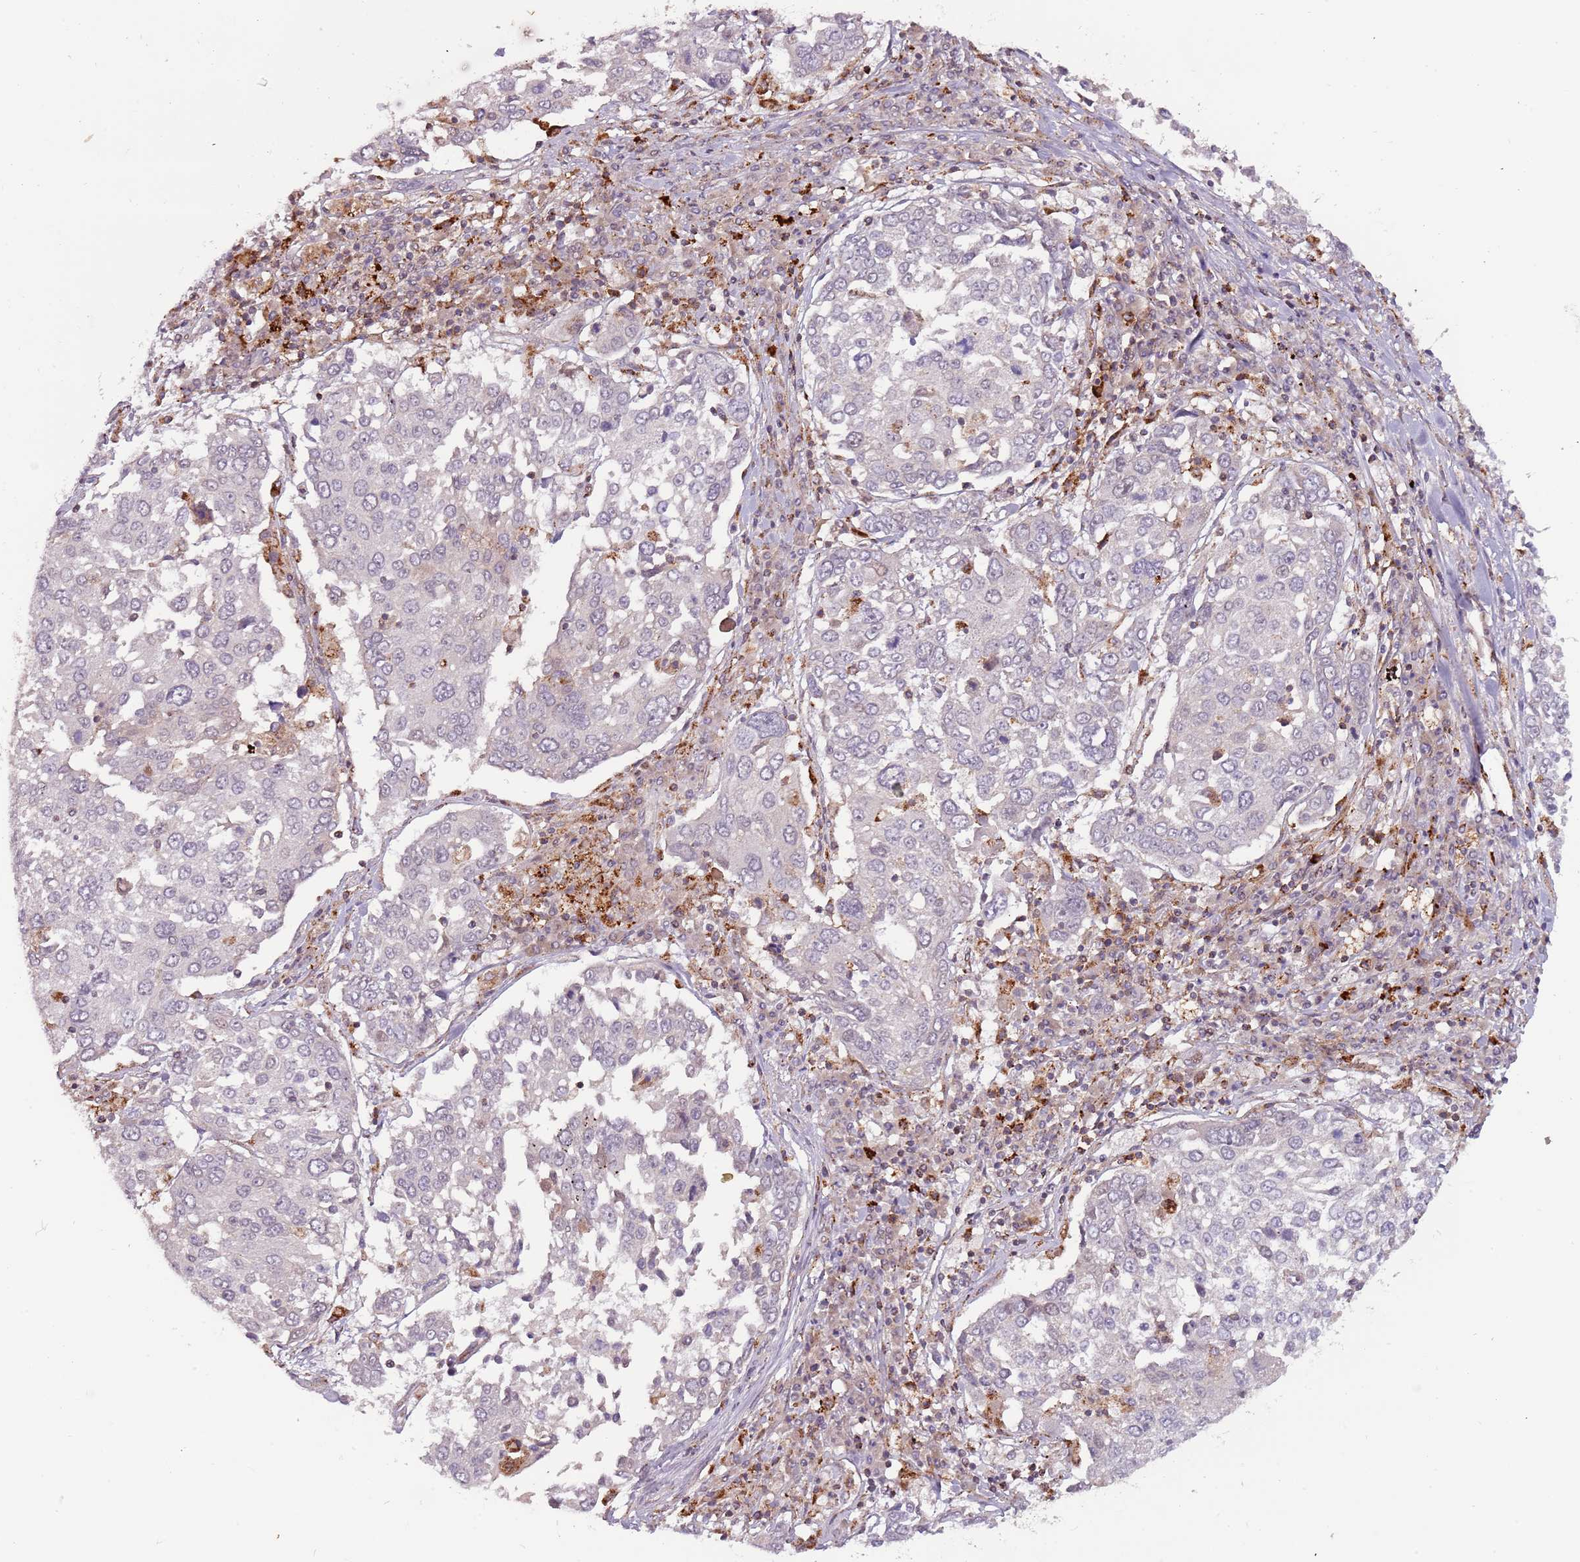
{"staining": {"intensity": "negative", "quantity": "none", "location": "none"}, "tissue": "lung cancer", "cell_type": "Tumor cells", "image_type": "cancer", "snomed": [{"axis": "morphology", "description": "Squamous cell carcinoma, NOS"}, {"axis": "topography", "description": "Lung"}], "caption": "Immunohistochemical staining of lung squamous cell carcinoma reveals no significant positivity in tumor cells. (DAB immunohistochemistry visualized using brightfield microscopy, high magnification).", "gene": "ULK3", "patient": {"sex": "male", "age": 65}}